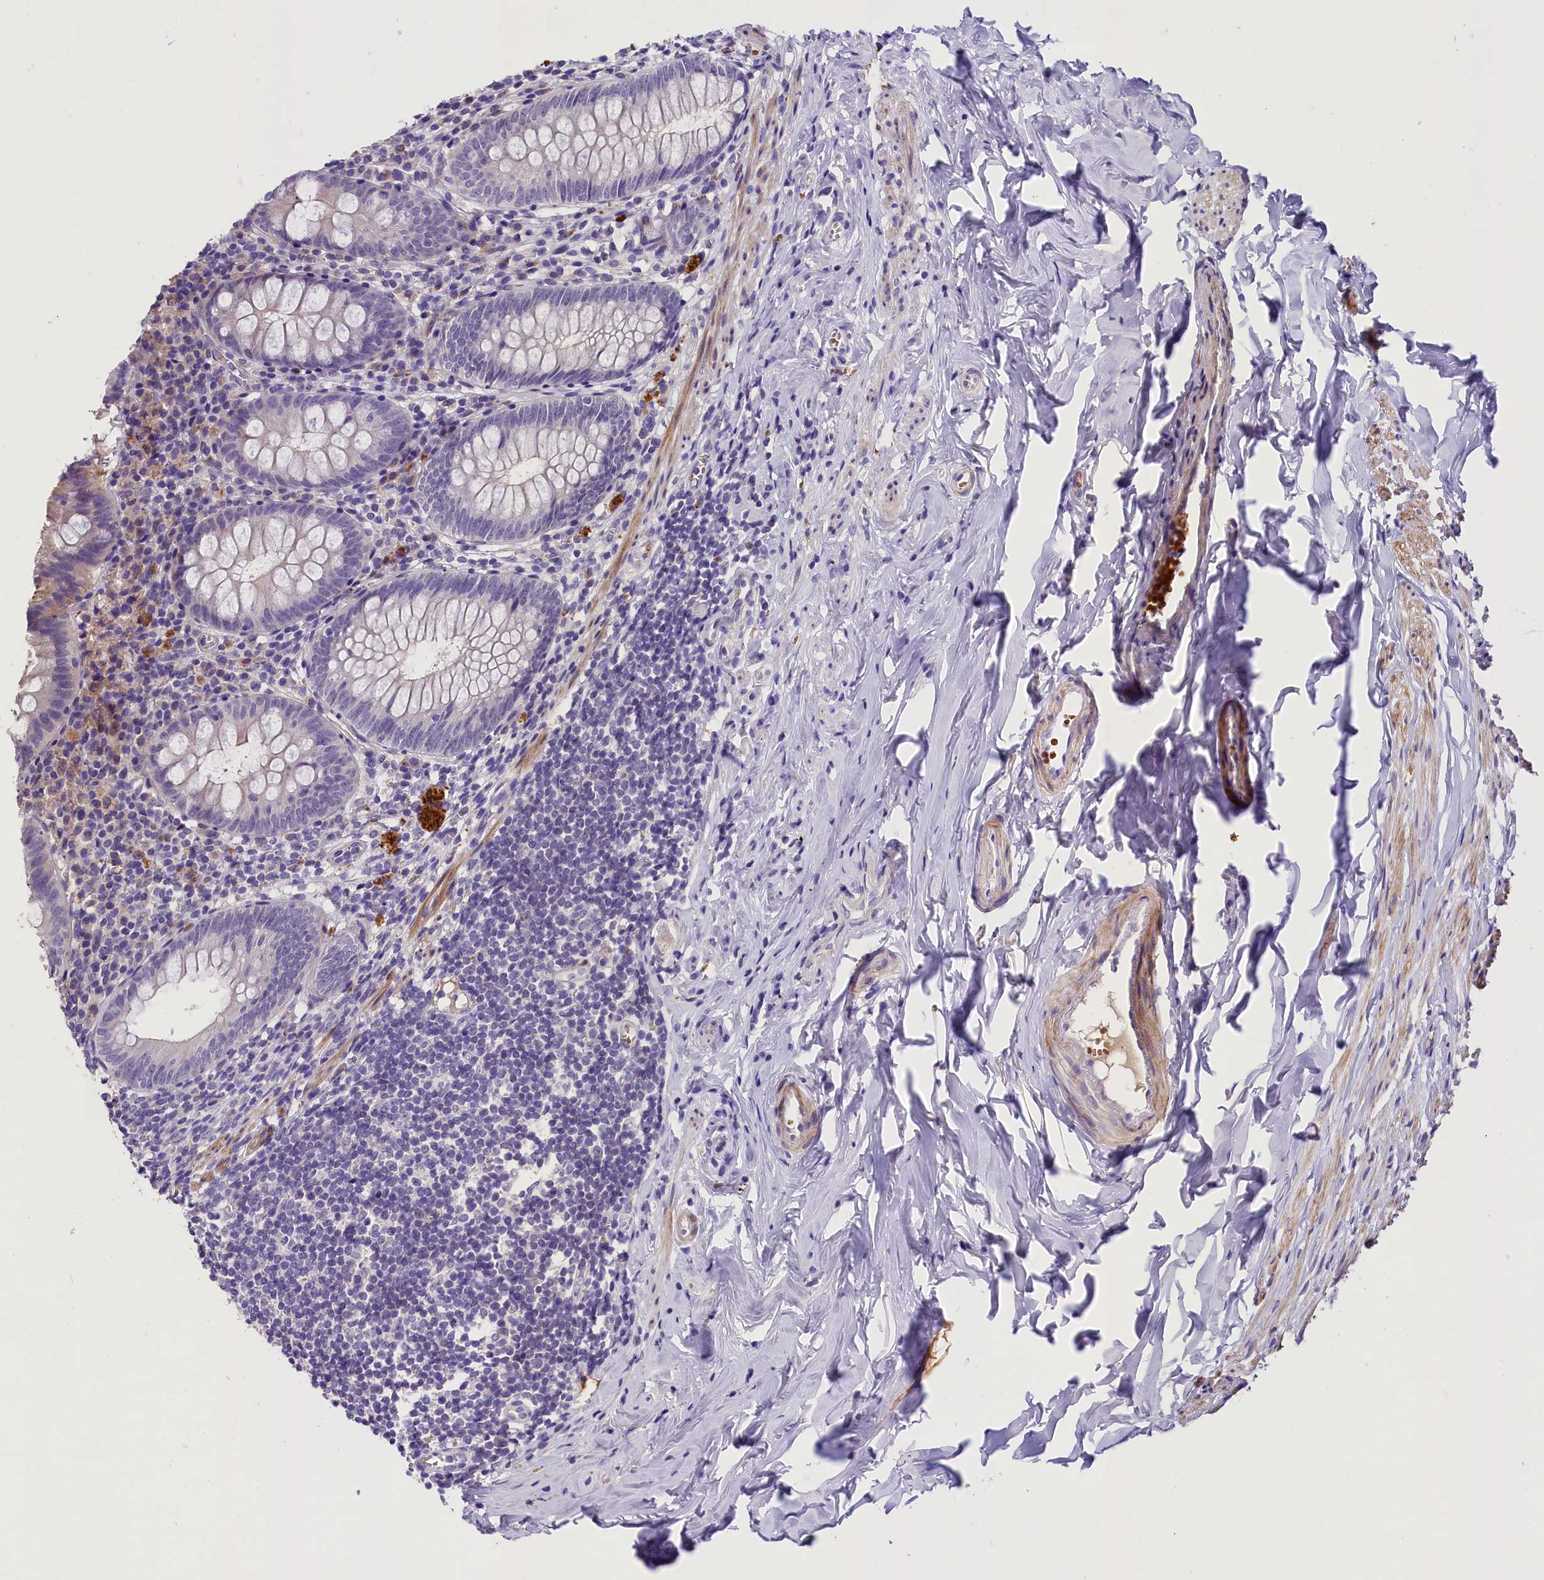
{"staining": {"intensity": "weak", "quantity": "25%-75%", "location": "nuclear"}, "tissue": "appendix", "cell_type": "Glandular cells", "image_type": "normal", "snomed": [{"axis": "morphology", "description": "Normal tissue, NOS"}, {"axis": "topography", "description": "Appendix"}], "caption": "IHC of normal human appendix reveals low levels of weak nuclear expression in about 25%-75% of glandular cells. Immunohistochemistry stains the protein in brown and the nuclei are stained blue.", "gene": "MEX3B", "patient": {"sex": "female", "age": 51}}